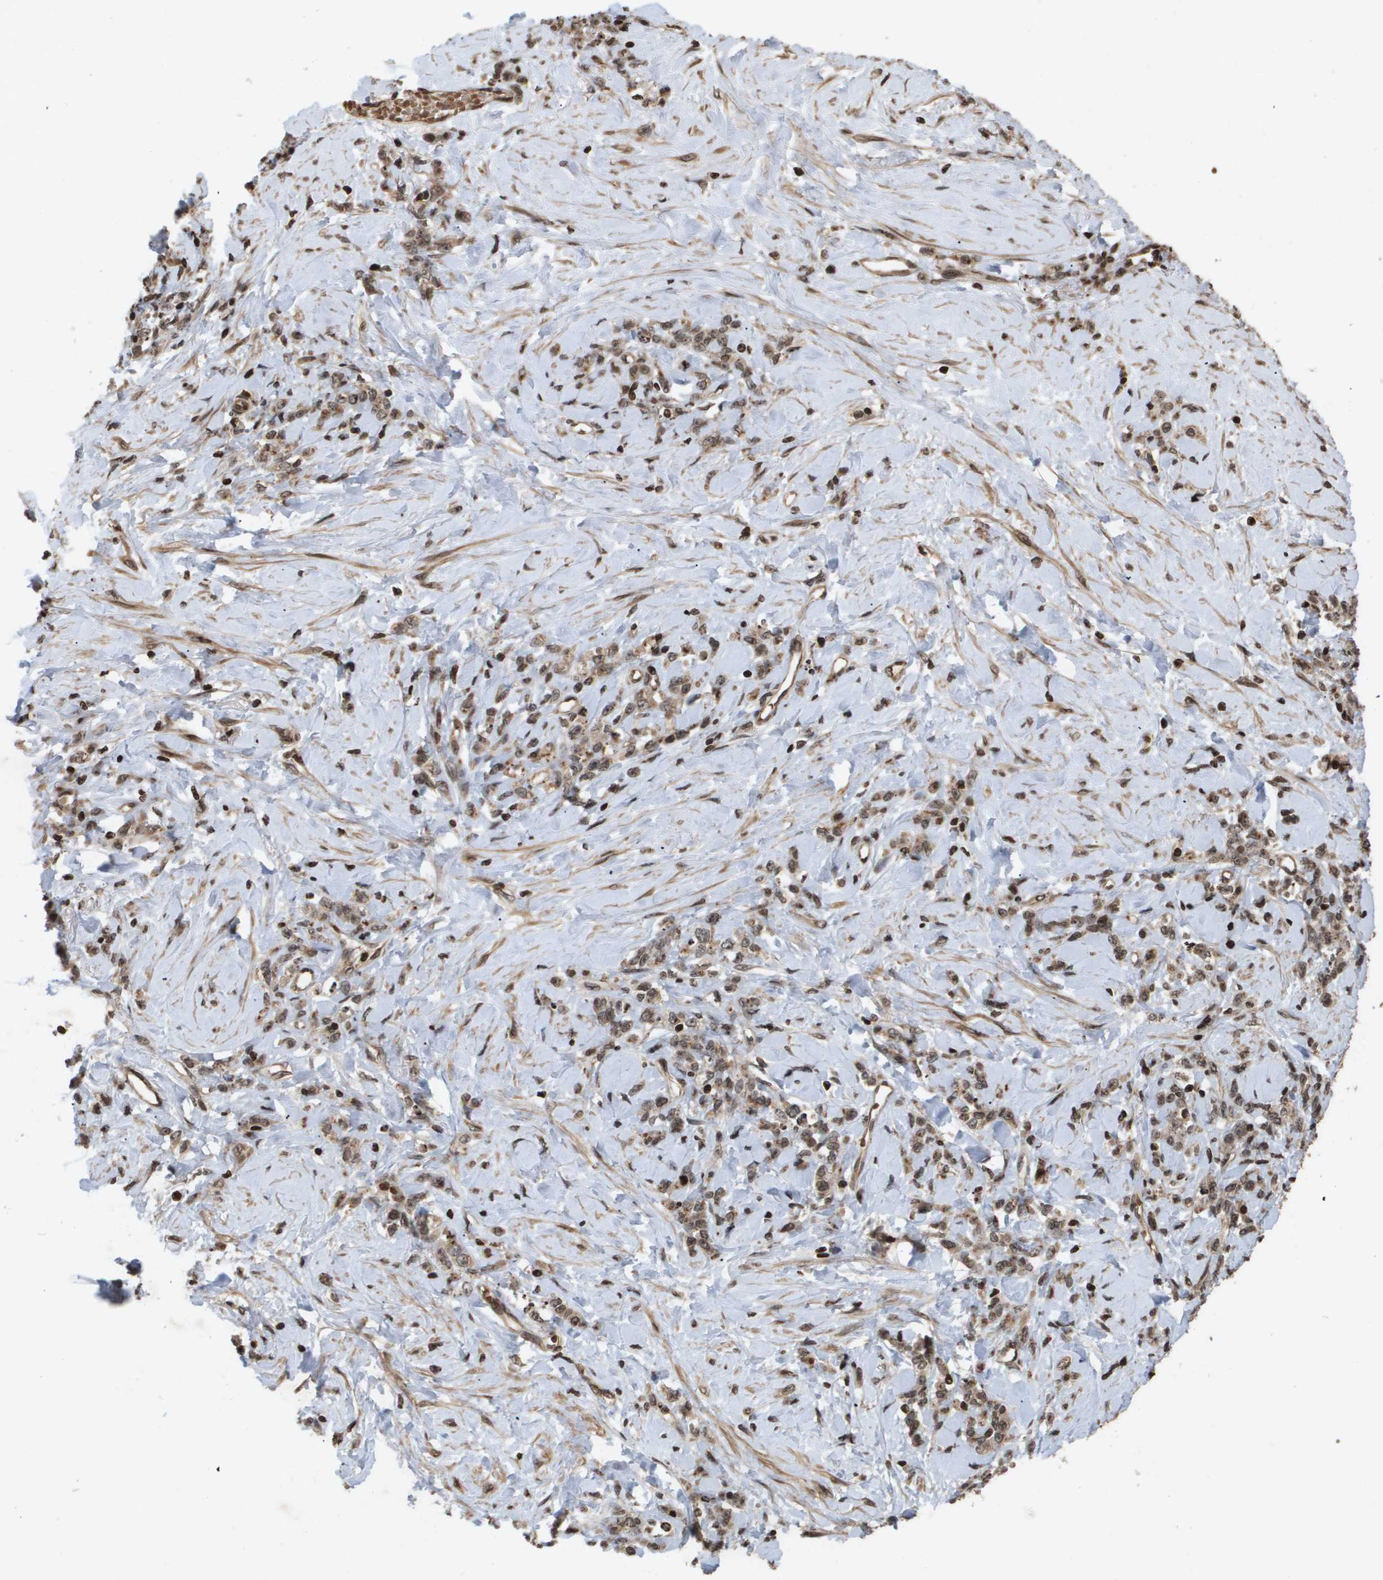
{"staining": {"intensity": "moderate", "quantity": ">75%", "location": "cytoplasmic/membranous"}, "tissue": "stomach cancer", "cell_type": "Tumor cells", "image_type": "cancer", "snomed": [{"axis": "morphology", "description": "Adenocarcinoma, NOS"}, {"axis": "topography", "description": "Stomach"}], "caption": "Moderate cytoplasmic/membranous staining is appreciated in approximately >75% of tumor cells in stomach adenocarcinoma.", "gene": "HSPA6", "patient": {"sex": "male", "age": 82}}